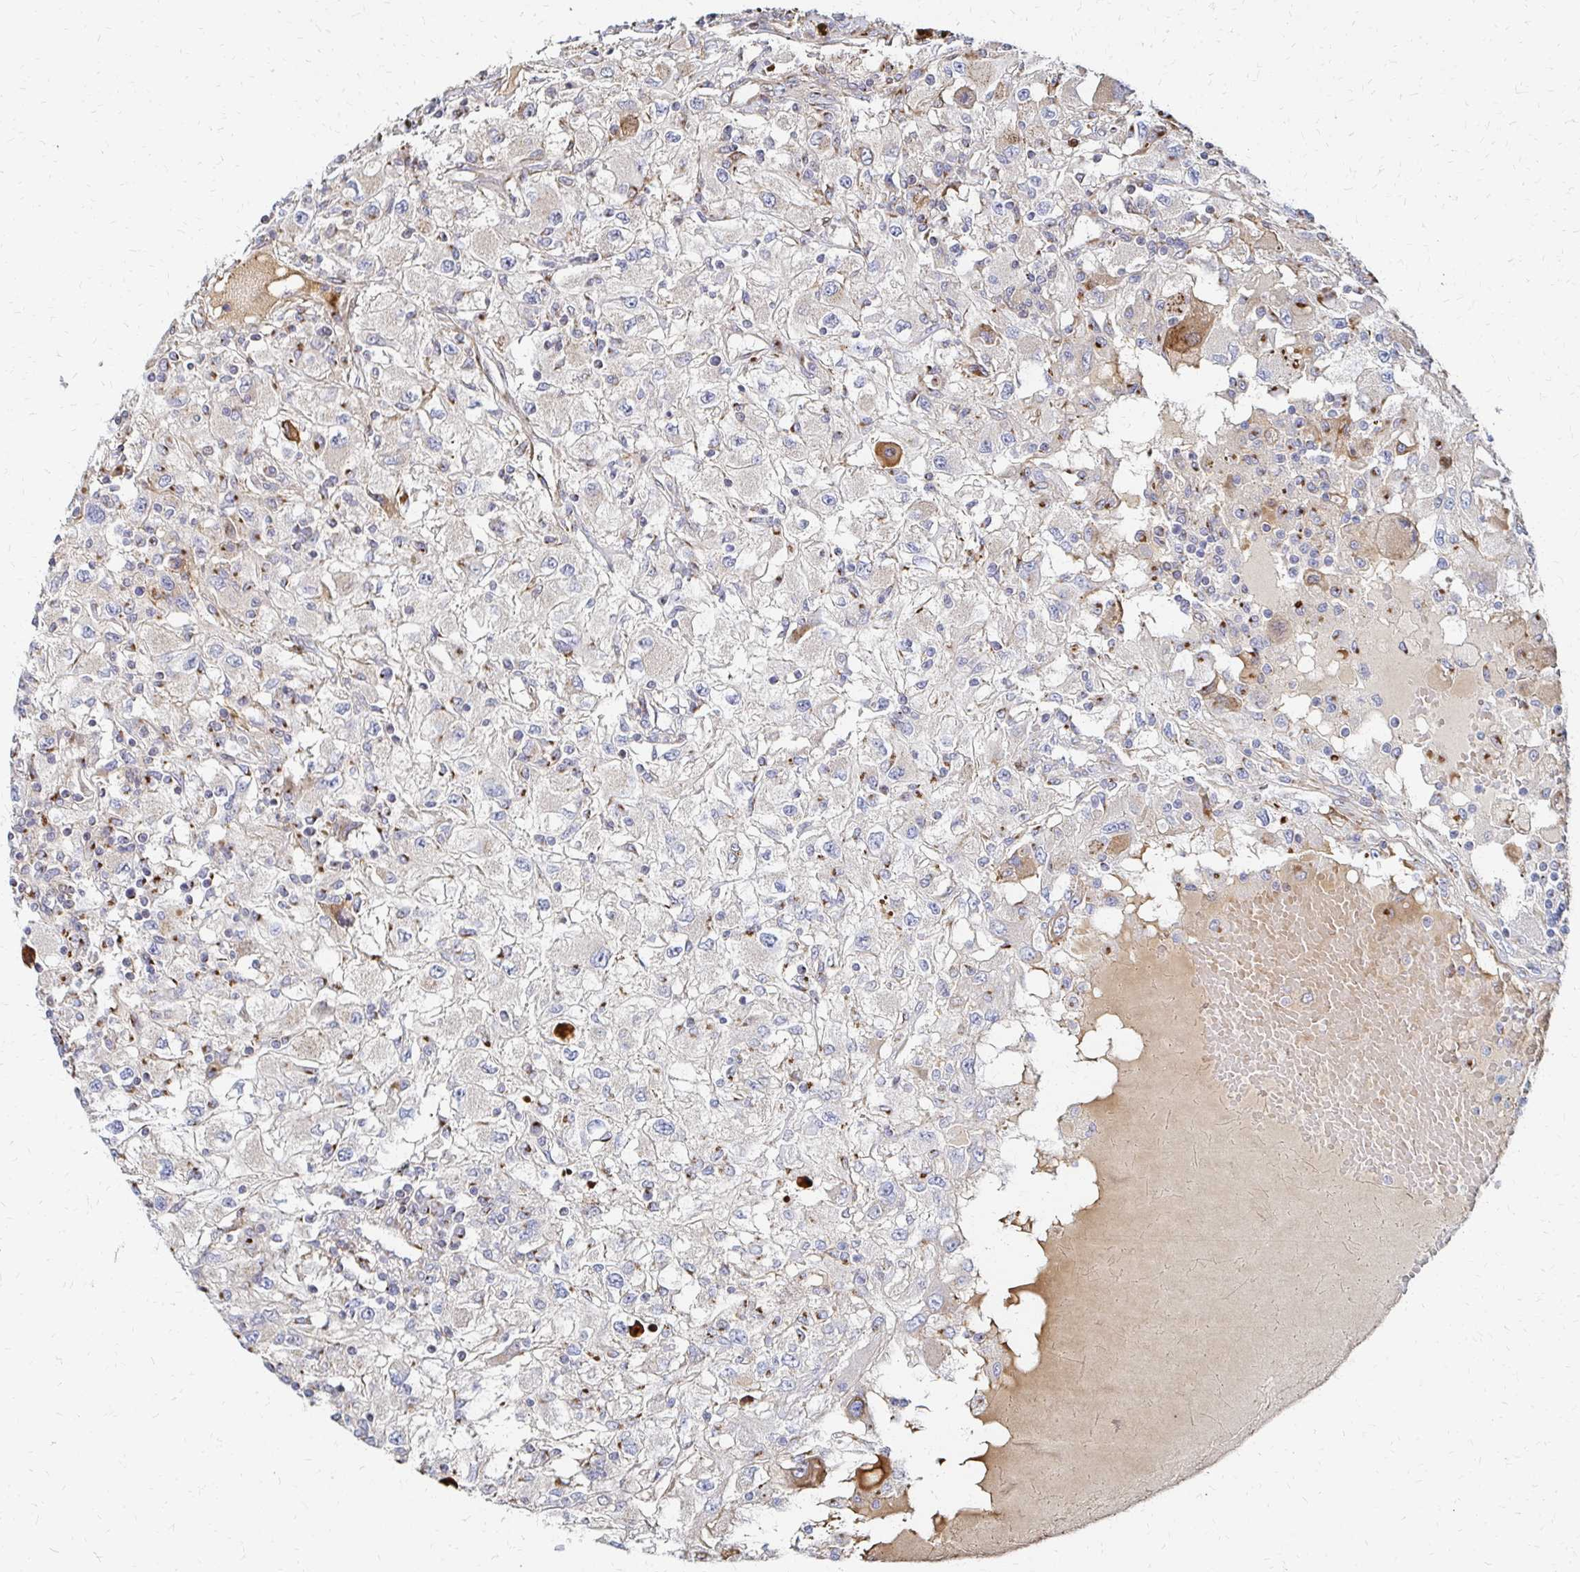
{"staining": {"intensity": "moderate", "quantity": "<25%", "location": "cytoplasmic/membranous"}, "tissue": "renal cancer", "cell_type": "Tumor cells", "image_type": "cancer", "snomed": [{"axis": "morphology", "description": "Adenocarcinoma, NOS"}, {"axis": "topography", "description": "Kidney"}], "caption": "This is a histology image of immunohistochemistry staining of renal cancer, which shows moderate expression in the cytoplasmic/membranous of tumor cells.", "gene": "MAN1A1", "patient": {"sex": "female", "age": 67}}